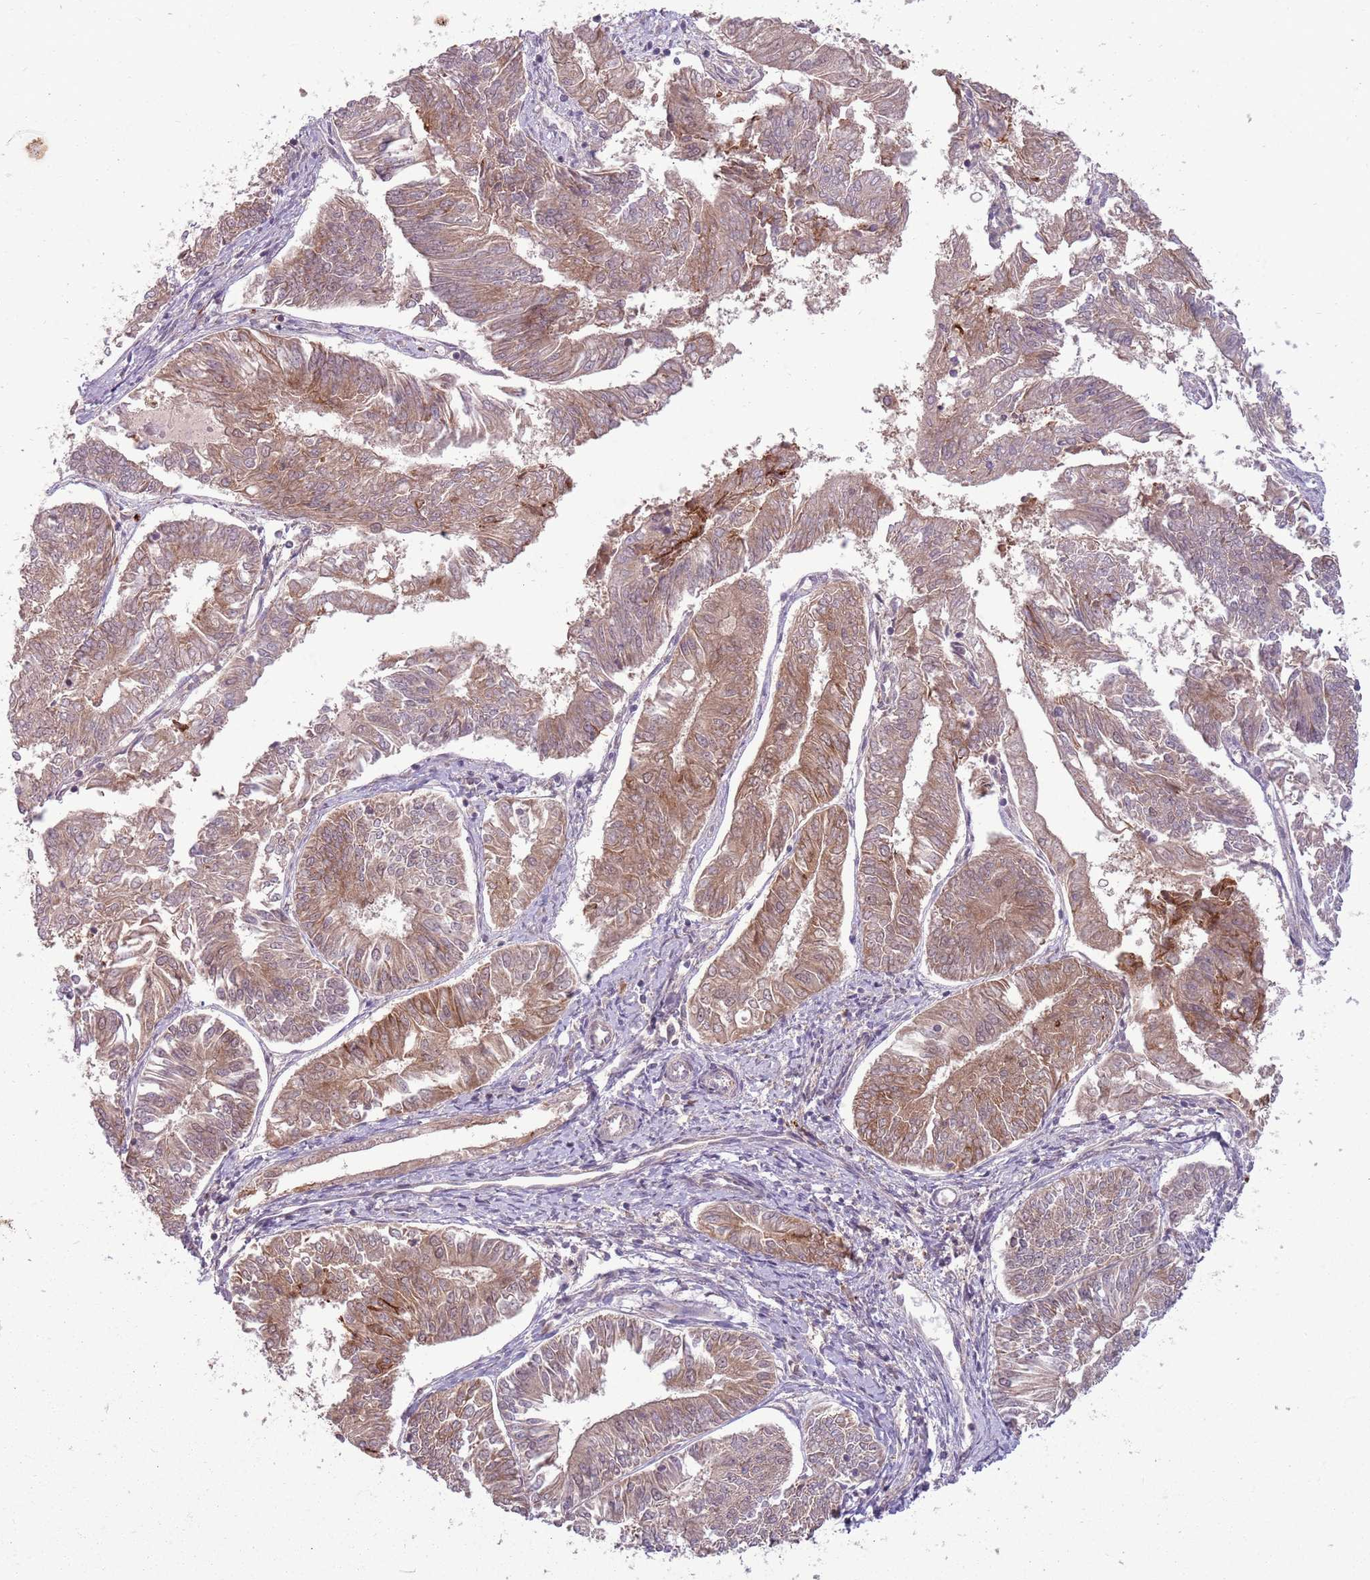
{"staining": {"intensity": "moderate", "quantity": ">75%", "location": "cytoplasmic/membranous"}, "tissue": "endometrial cancer", "cell_type": "Tumor cells", "image_type": "cancer", "snomed": [{"axis": "morphology", "description": "Adenocarcinoma, NOS"}, {"axis": "topography", "description": "Endometrium"}], "caption": "Immunohistochemistry (IHC) micrograph of neoplastic tissue: human endometrial adenocarcinoma stained using immunohistochemistry exhibits medium levels of moderate protein expression localized specifically in the cytoplasmic/membranous of tumor cells, appearing as a cytoplasmic/membranous brown color.", "gene": "ADAMTS3", "patient": {"sex": "female", "age": 58}}